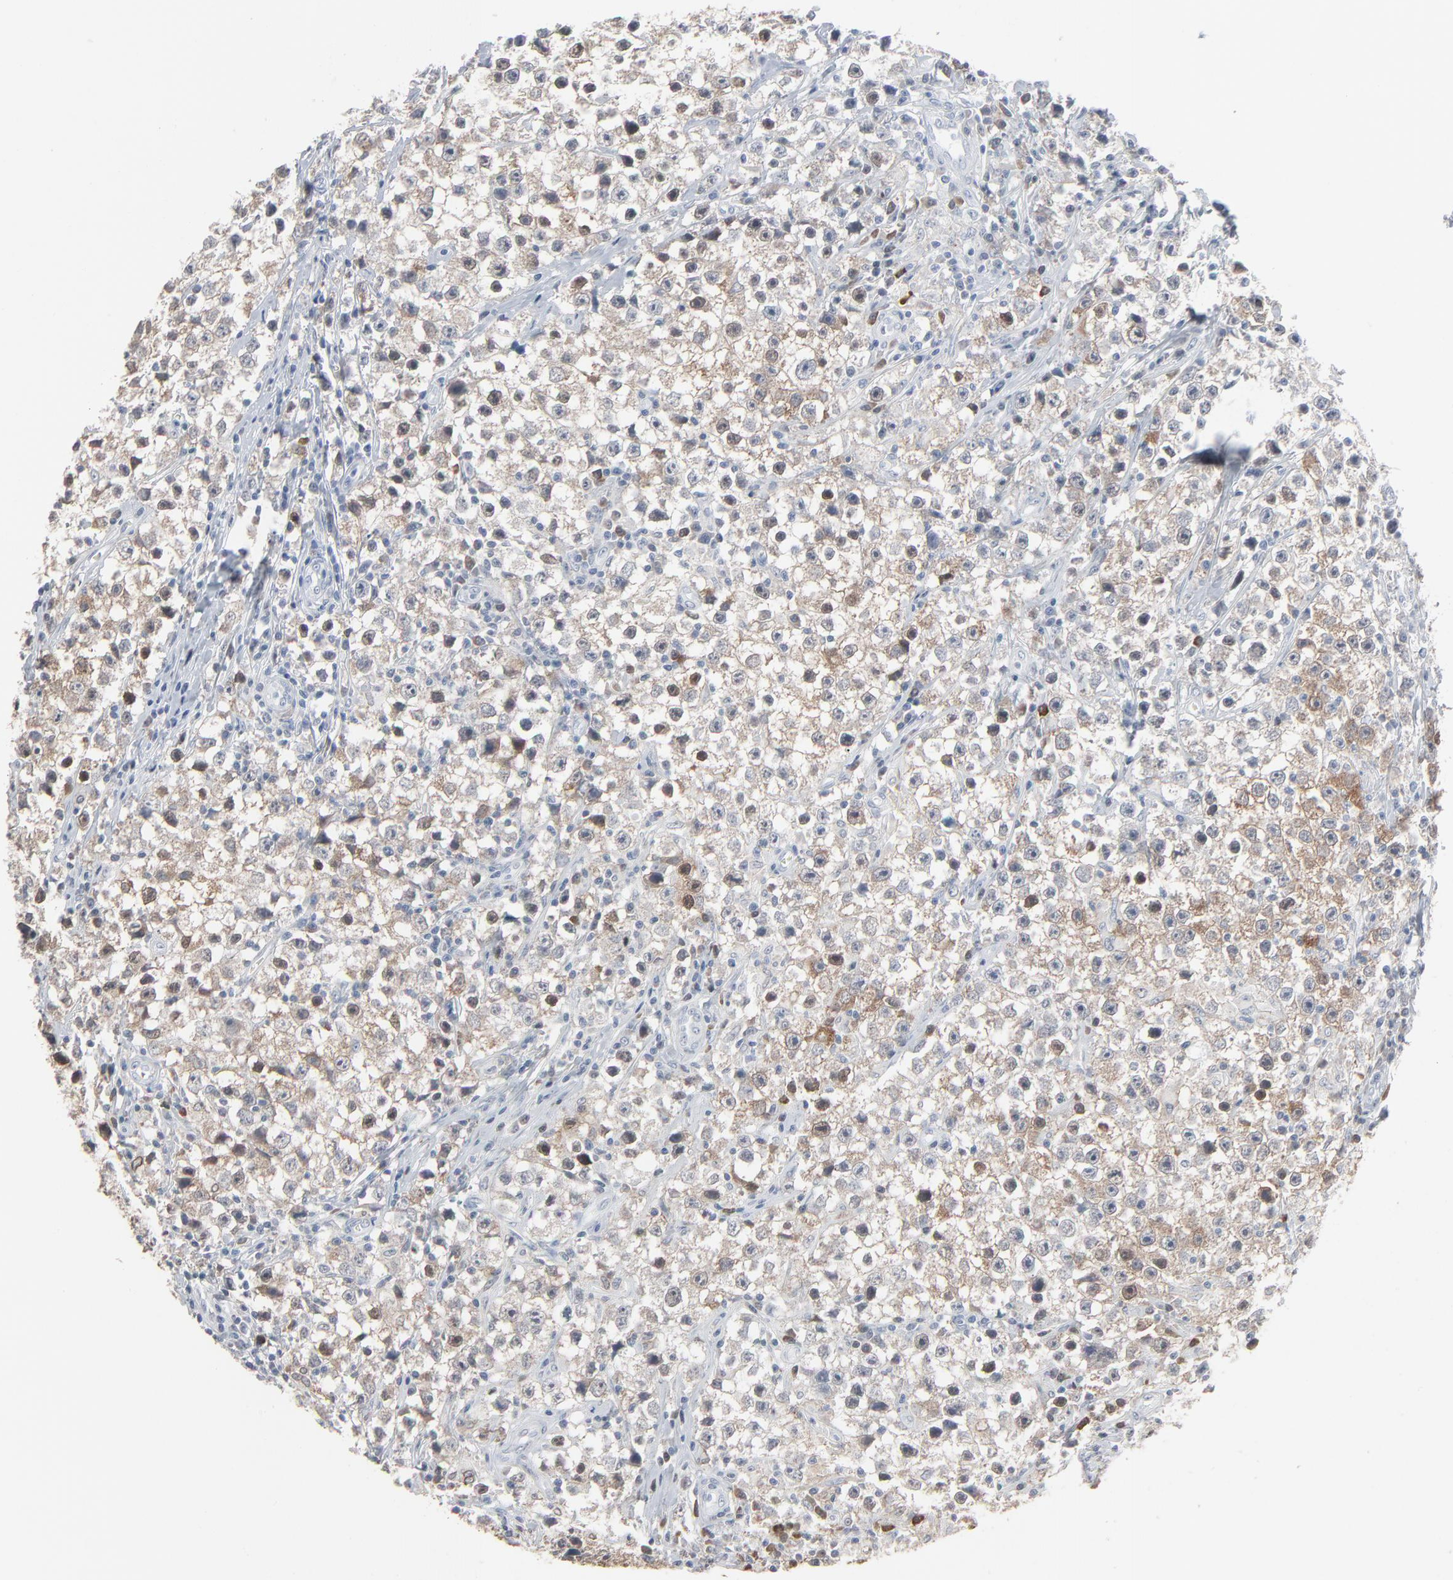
{"staining": {"intensity": "weak", "quantity": "25%-75%", "location": "cytoplasmic/membranous"}, "tissue": "testis cancer", "cell_type": "Tumor cells", "image_type": "cancer", "snomed": [{"axis": "morphology", "description": "Seminoma, NOS"}, {"axis": "topography", "description": "Testis"}], "caption": "Approximately 25%-75% of tumor cells in human seminoma (testis) demonstrate weak cytoplasmic/membranous protein positivity as visualized by brown immunohistochemical staining.", "gene": "PHGDH", "patient": {"sex": "male", "age": 35}}